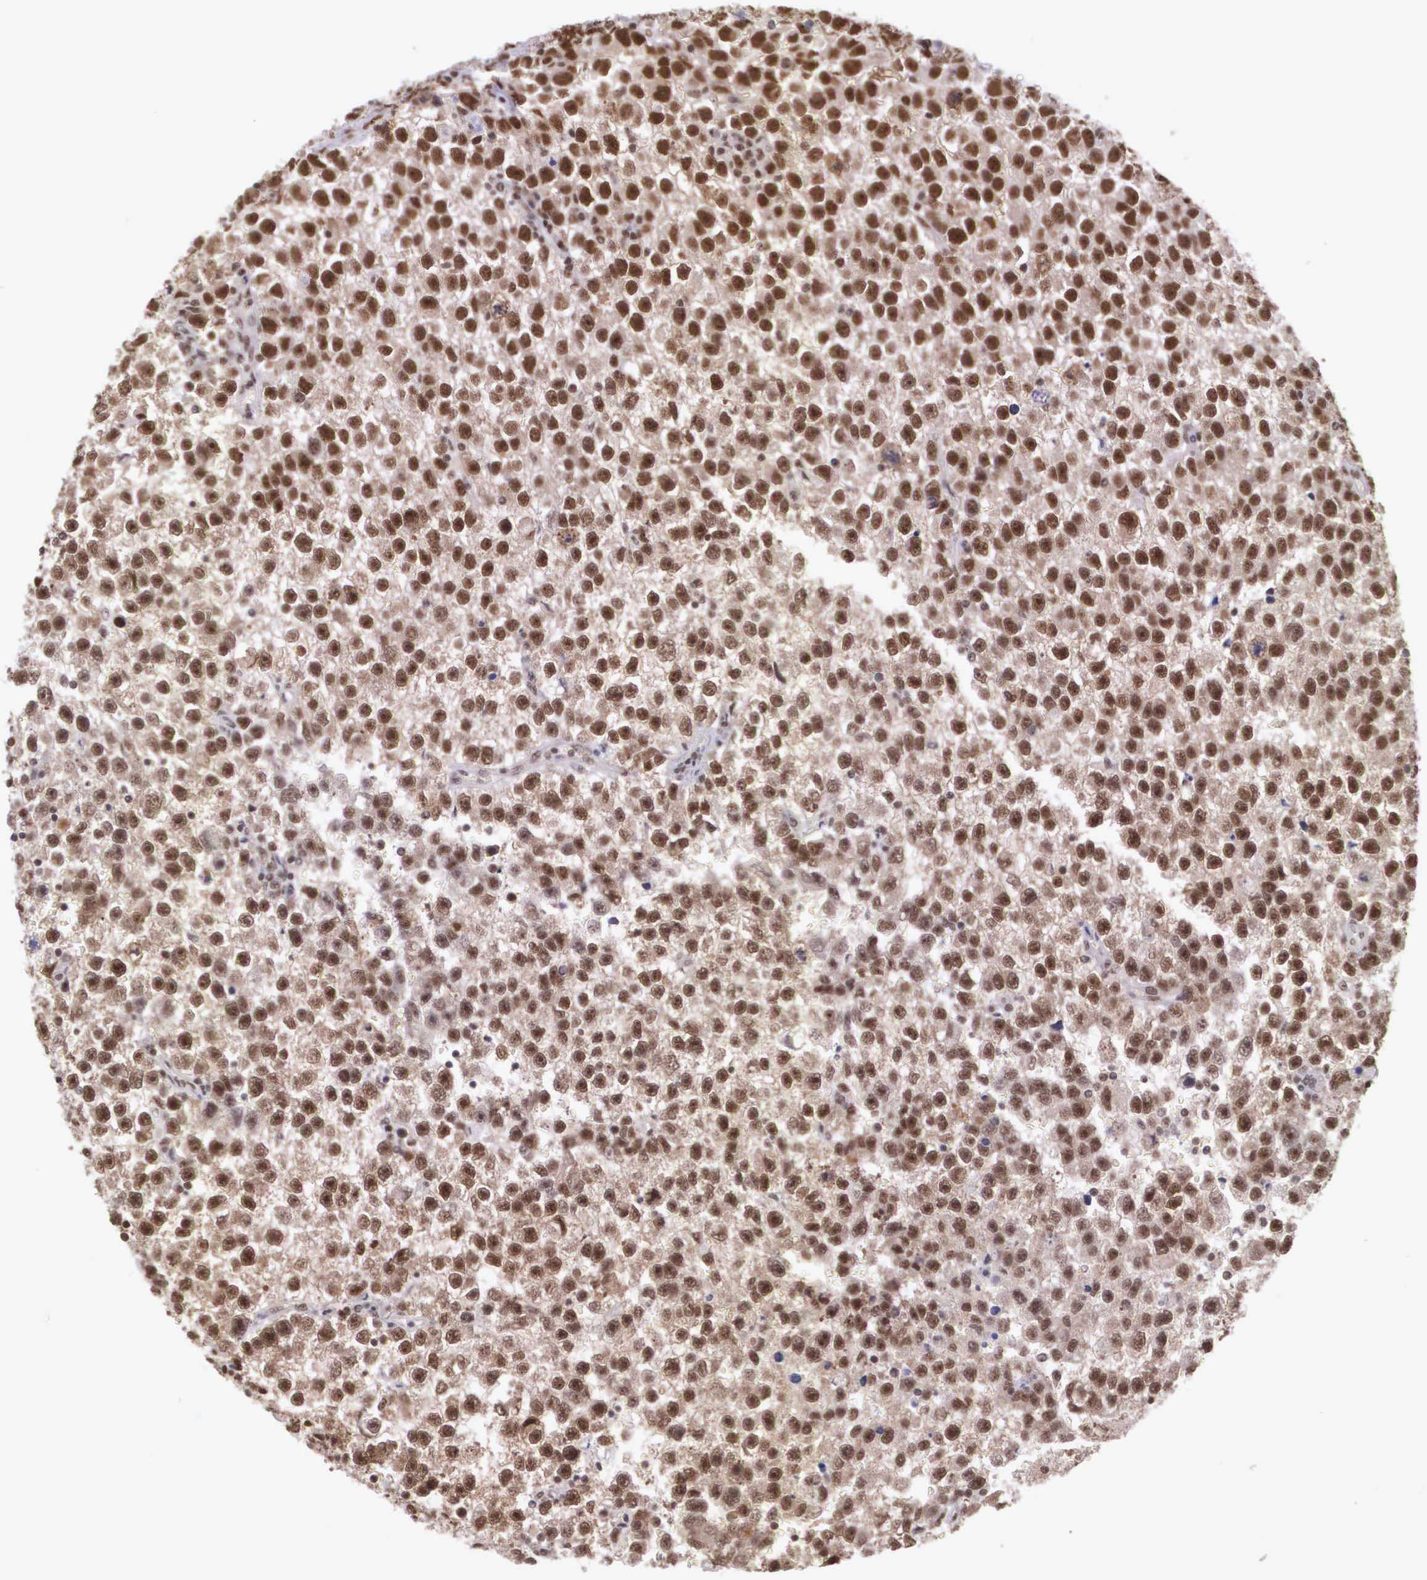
{"staining": {"intensity": "strong", "quantity": ">75%", "location": "cytoplasmic/membranous,nuclear"}, "tissue": "testis cancer", "cell_type": "Tumor cells", "image_type": "cancer", "snomed": [{"axis": "morphology", "description": "Seminoma, NOS"}, {"axis": "topography", "description": "Testis"}], "caption": "Protein analysis of testis seminoma tissue exhibits strong cytoplasmic/membranous and nuclear positivity in approximately >75% of tumor cells.", "gene": "POLR2F", "patient": {"sex": "male", "age": 33}}